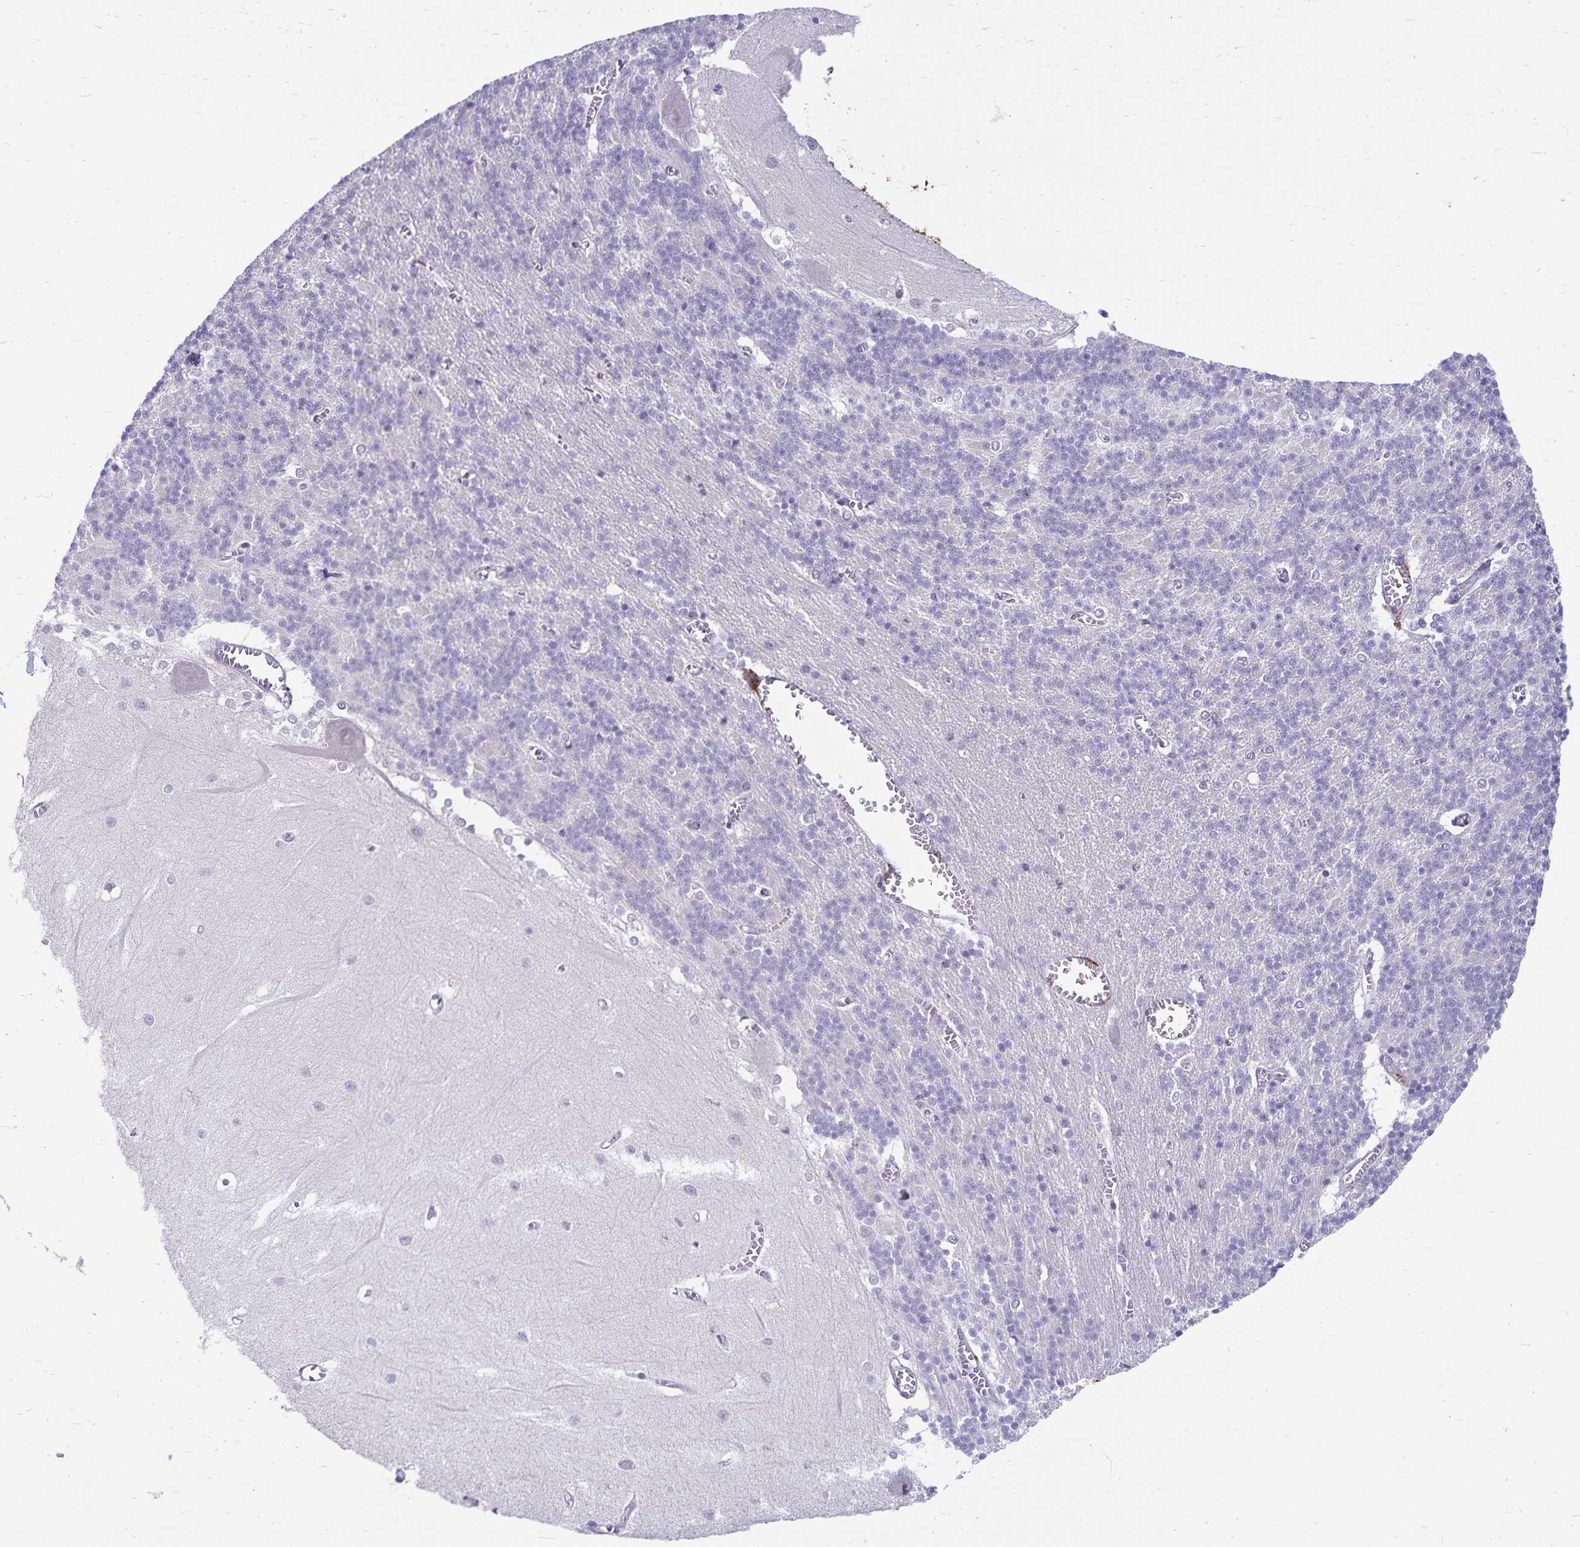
{"staining": {"intensity": "negative", "quantity": "none", "location": "none"}, "tissue": "cerebellum", "cell_type": "Cells in granular layer", "image_type": "normal", "snomed": [{"axis": "morphology", "description": "Normal tissue, NOS"}, {"axis": "topography", "description": "Cerebellum"}], "caption": "An image of human cerebellum is negative for staining in cells in granular layer.", "gene": "CDKN2B", "patient": {"sex": "male", "age": 37}}